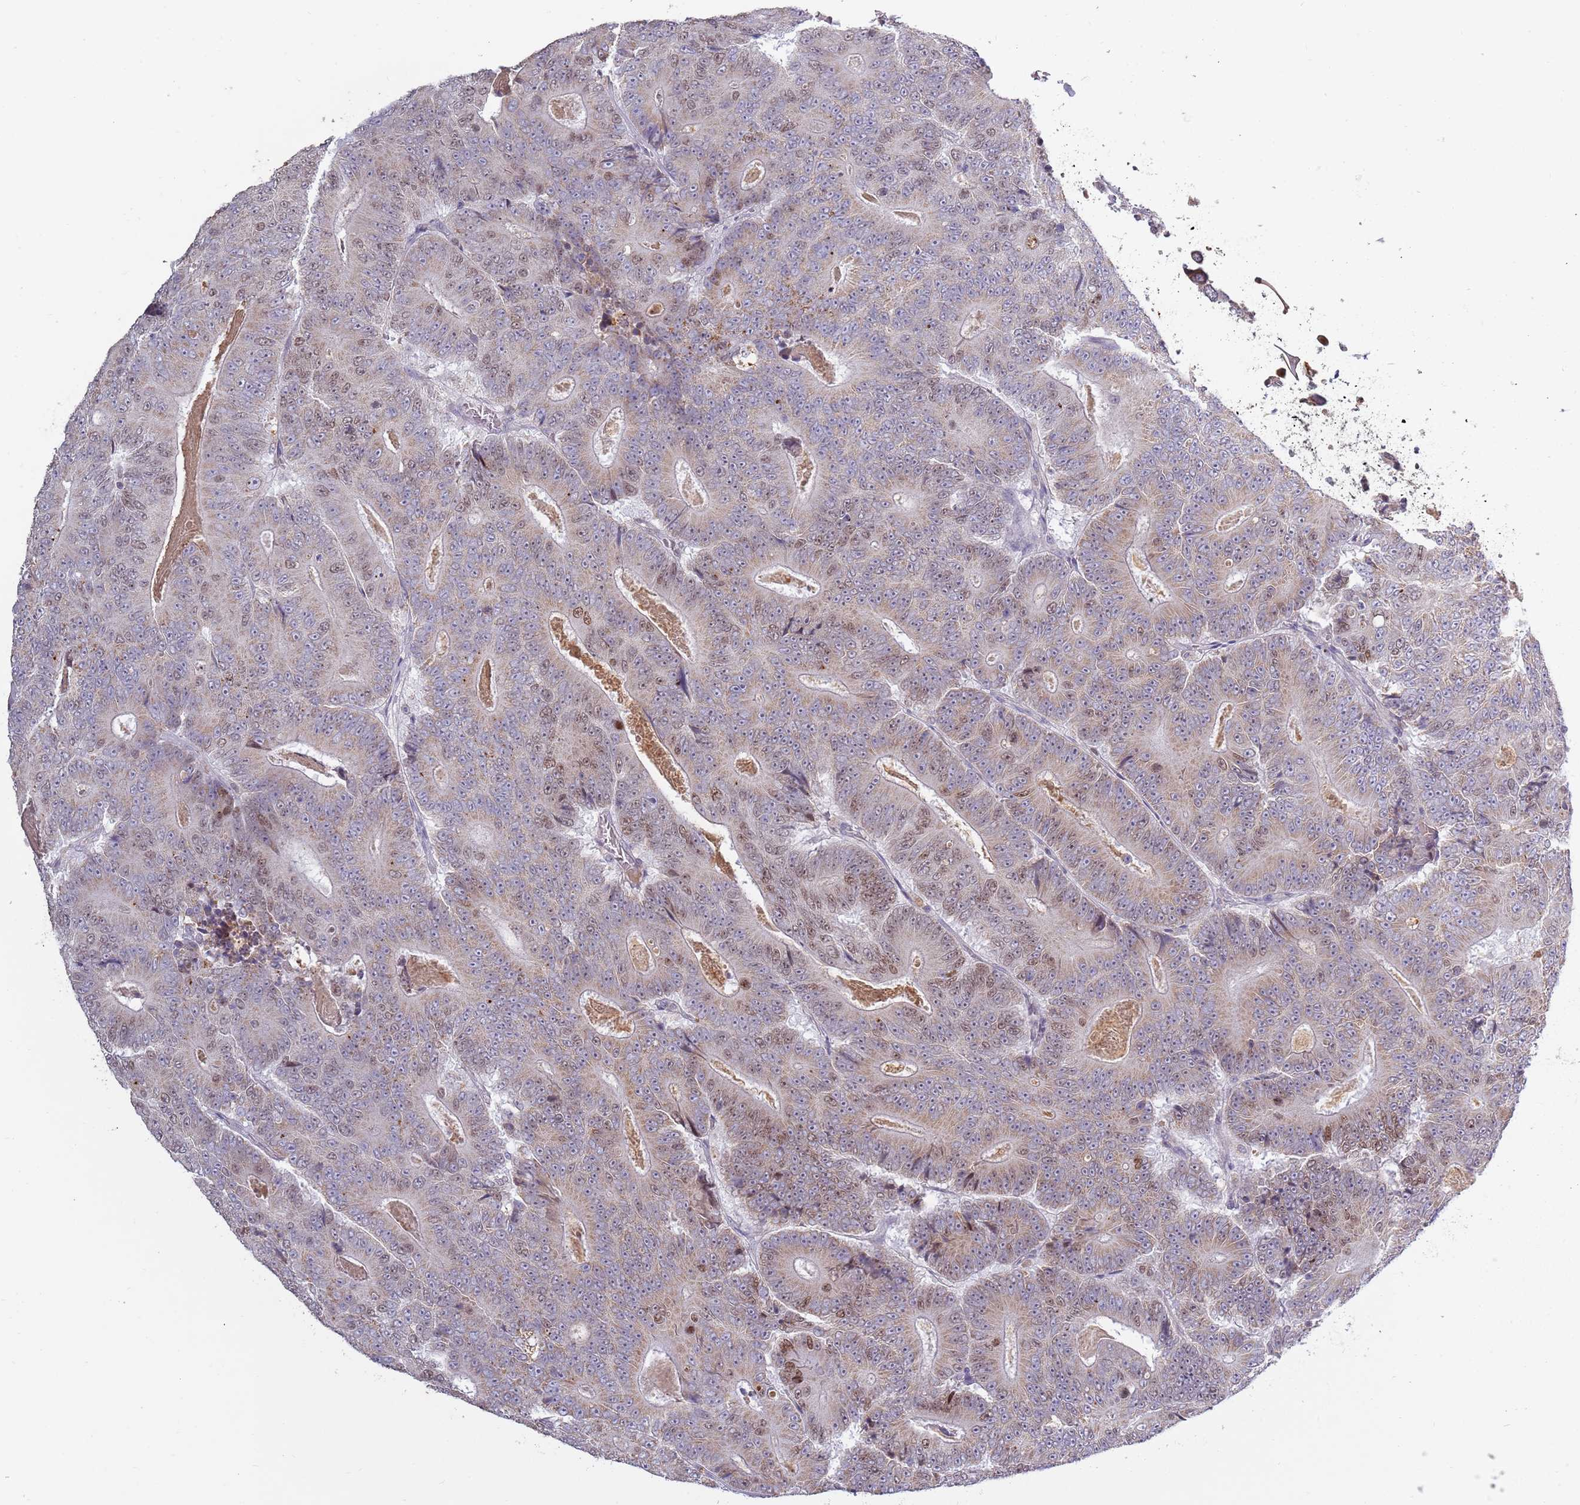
{"staining": {"intensity": "moderate", "quantity": "25%-75%", "location": "nuclear"}, "tissue": "colorectal cancer", "cell_type": "Tumor cells", "image_type": "cancer", "snomed": [{"axis": "morphology", "description": "Adenocarcinoma, NOS"}, {"axis": "topography", "description": "Colon"}], "caption": "Approximately 25%-75% of tumor cells in colorectal cancer demonstrate moderate nuclear protein positivity as visualized by brown immunohistochemical staining.", "gene": "SYS1", "patient": {"sex": "male", "age": 83}}